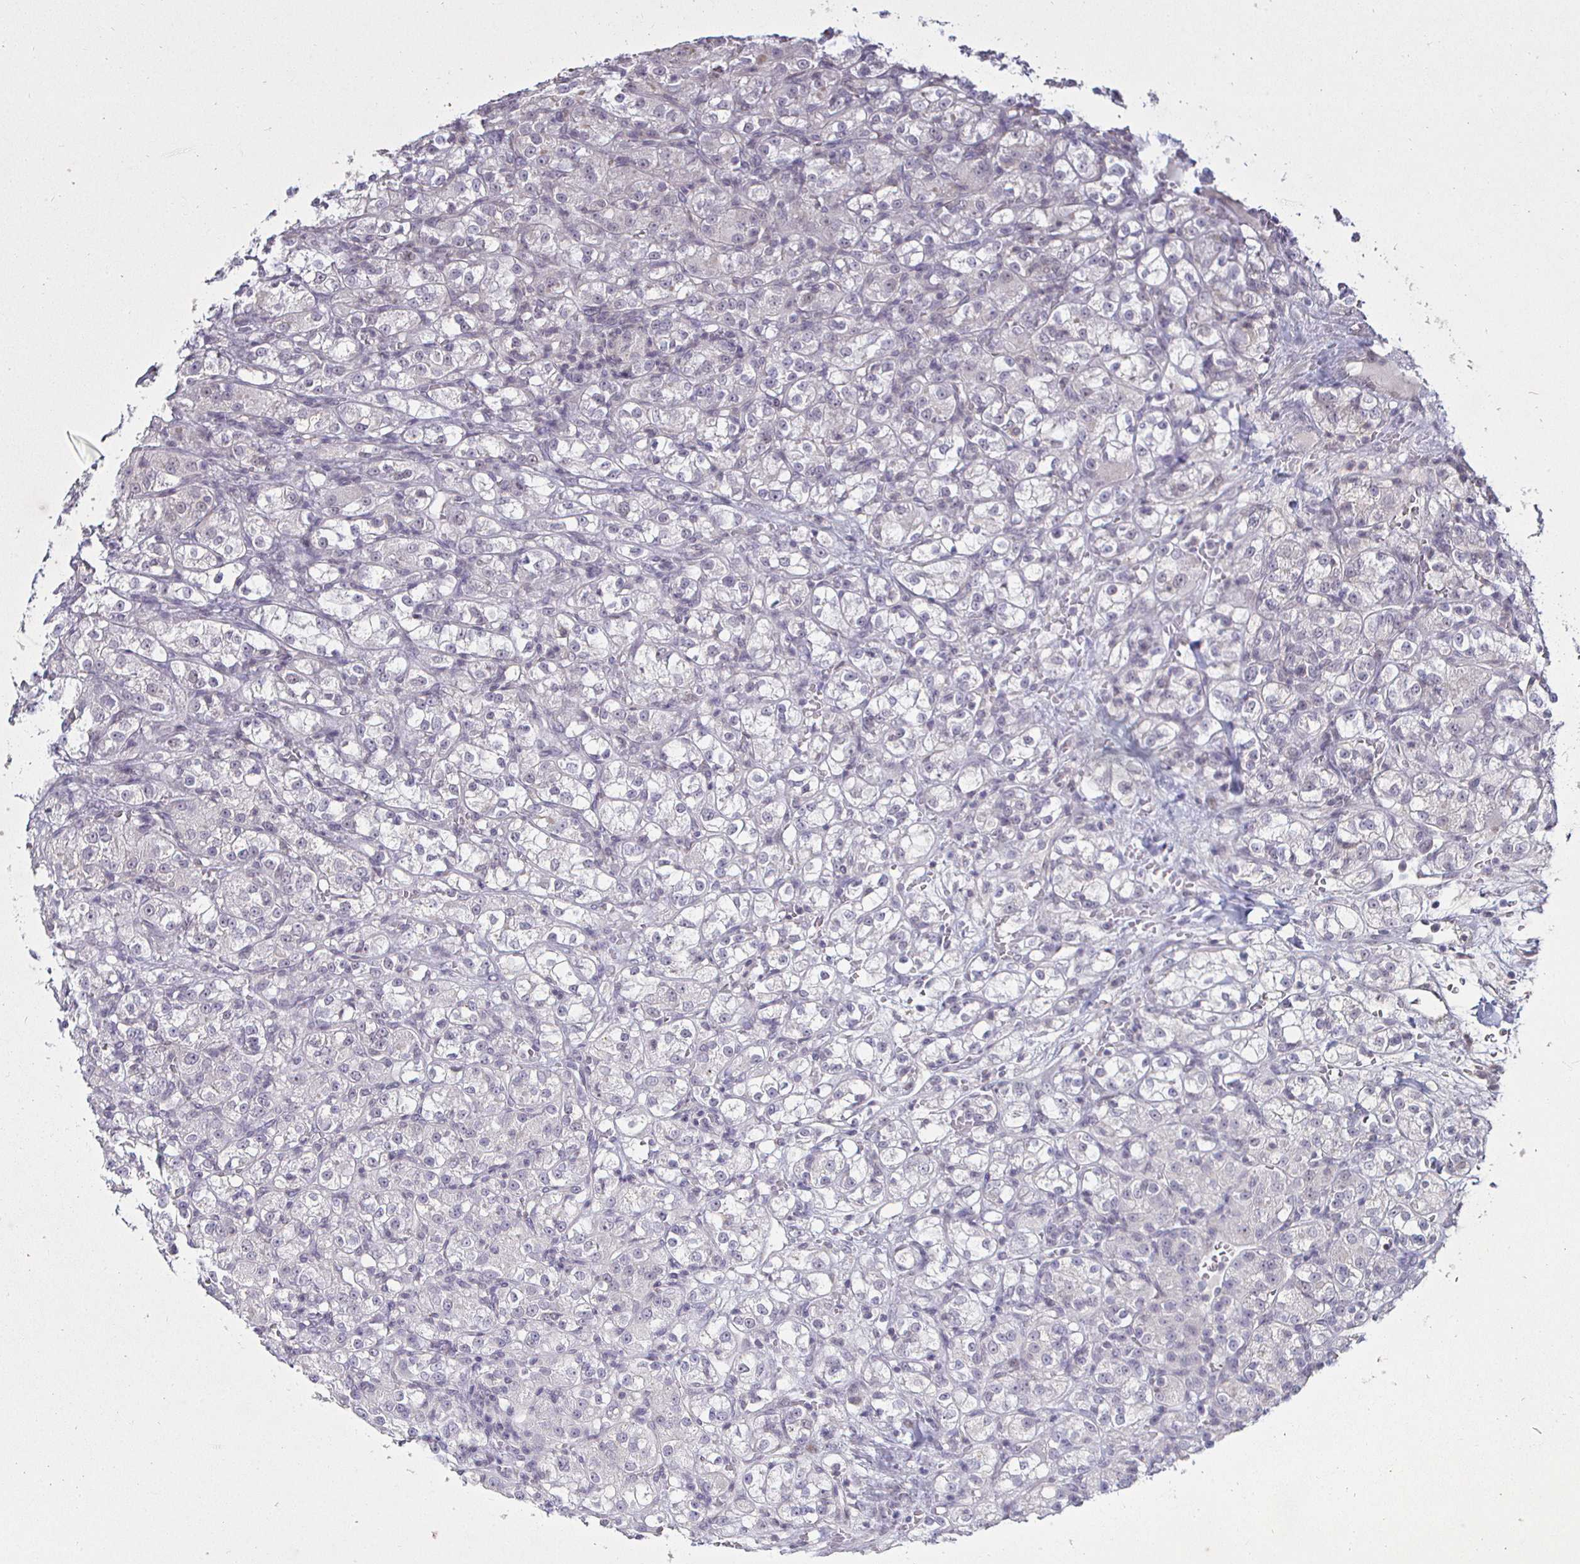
{"staining": {"intensity": "negative", "quantity": "none", "location": "none"}, "tissue": "renal cancer", "cell_type": "Tumor cells", "image_type": "cancer", "snomed": [{"axis": "morphology", "description": "Normal tissue, NOS"}, {"axis": "morphology", "description": "Adenocarcinoma, NOS"}, {"axis": "topography", "description": "Kidney"}], "caption": "Tumor cells show no significant expression in renal adenocarcinoma.", "gene": "MLH1", "patient": {"sex": "male", "age": 61}}